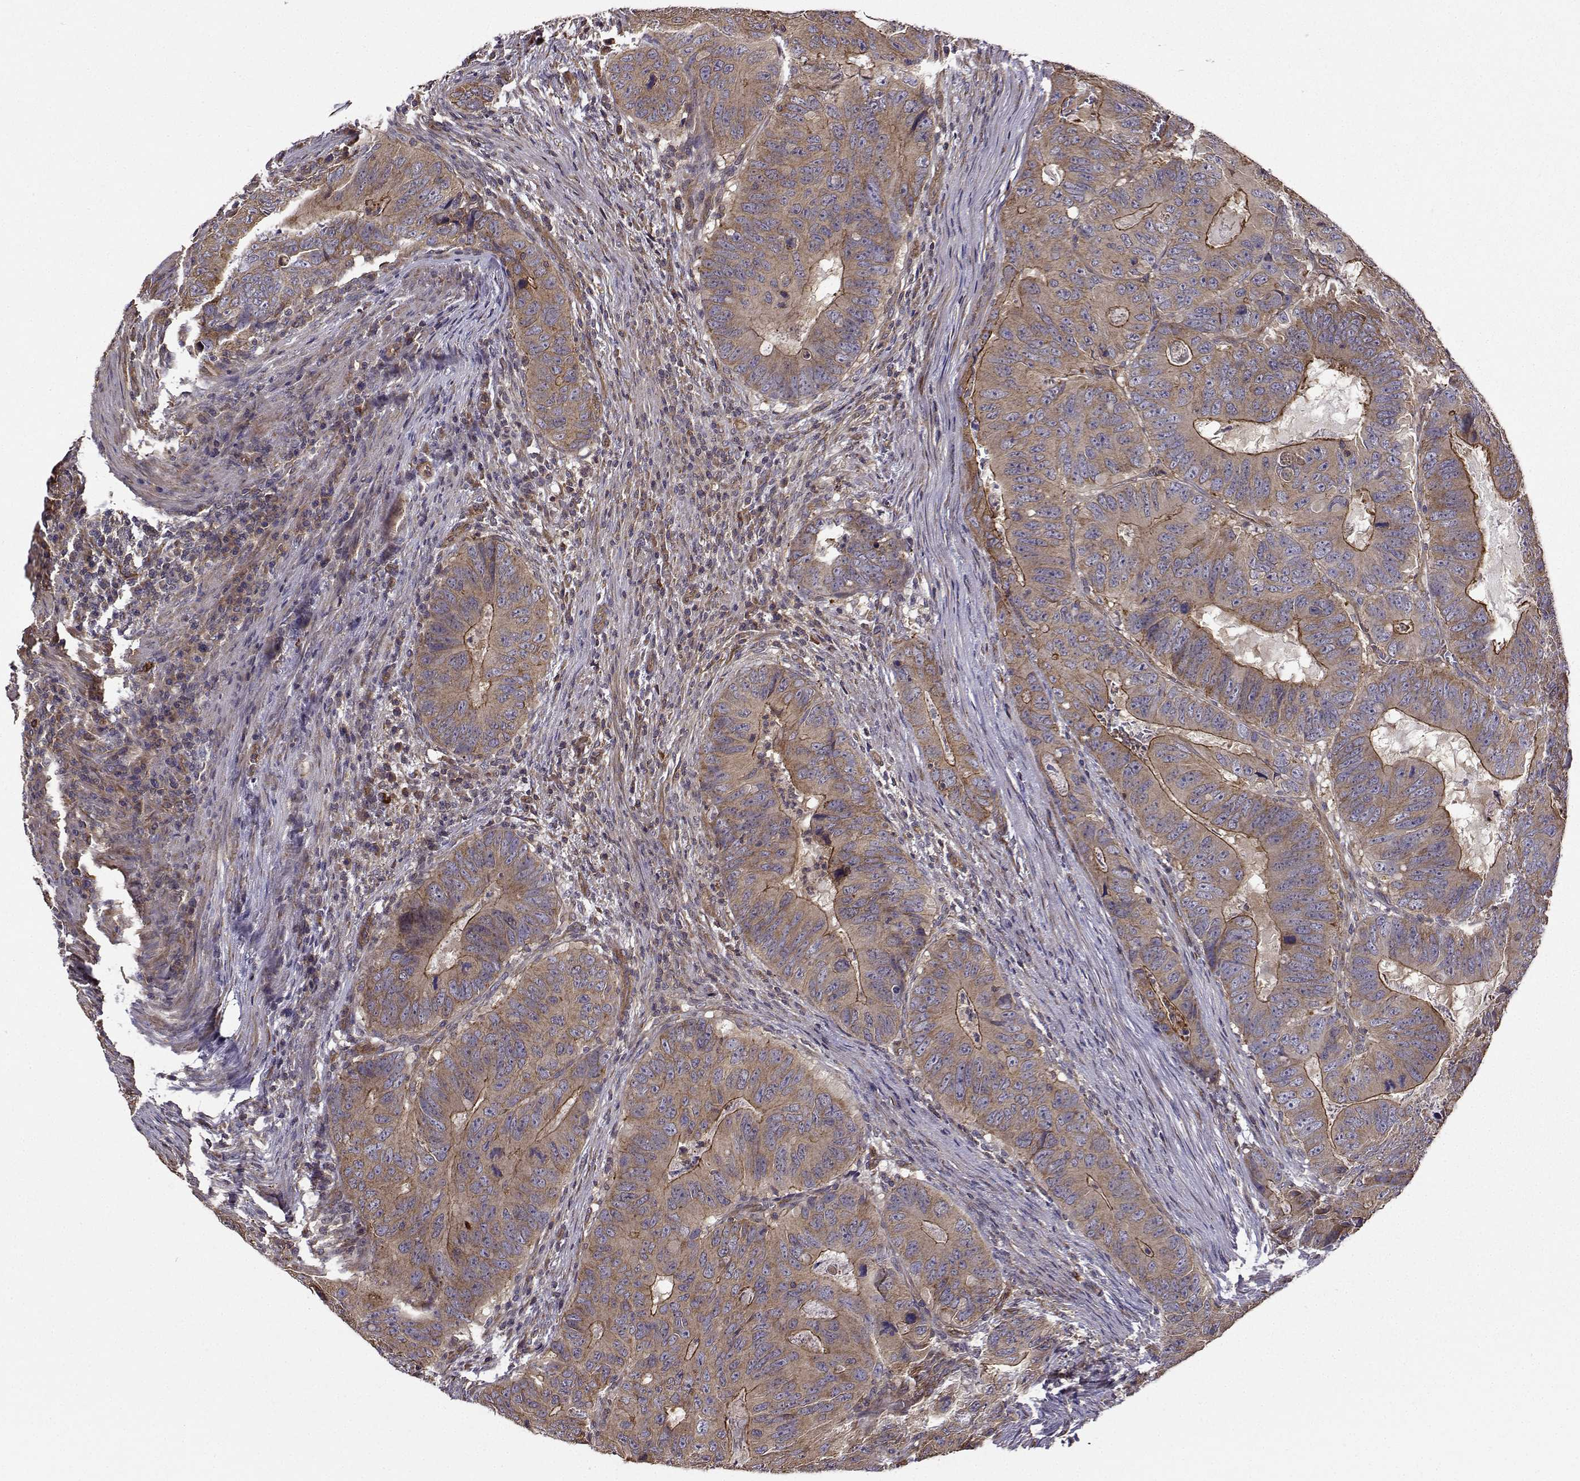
{"staining": {"intensity": "strong", "quantity": "<25%", "location": "cytoplasmic/membranous"}, "tissue": "colorectal cancer", "cell_type": "Tumor cells", "image_type": "cancer", "snomed": [{"axis": "morphology", "description": "Adenocarcinoma, NOS"}, {"axis": "topography", "description": "Colon"}], "caption": "Strong cytoplasmic/membranous staining is appreciated in about <25% of tumor cells in adenocarcinoma (colorectal). Immunohistochemistry (ihc) stains the protein in brown and the nuclei are stained blue.", "gene": "ITGB8", "patient": {"sex": "male", "age": 79}}